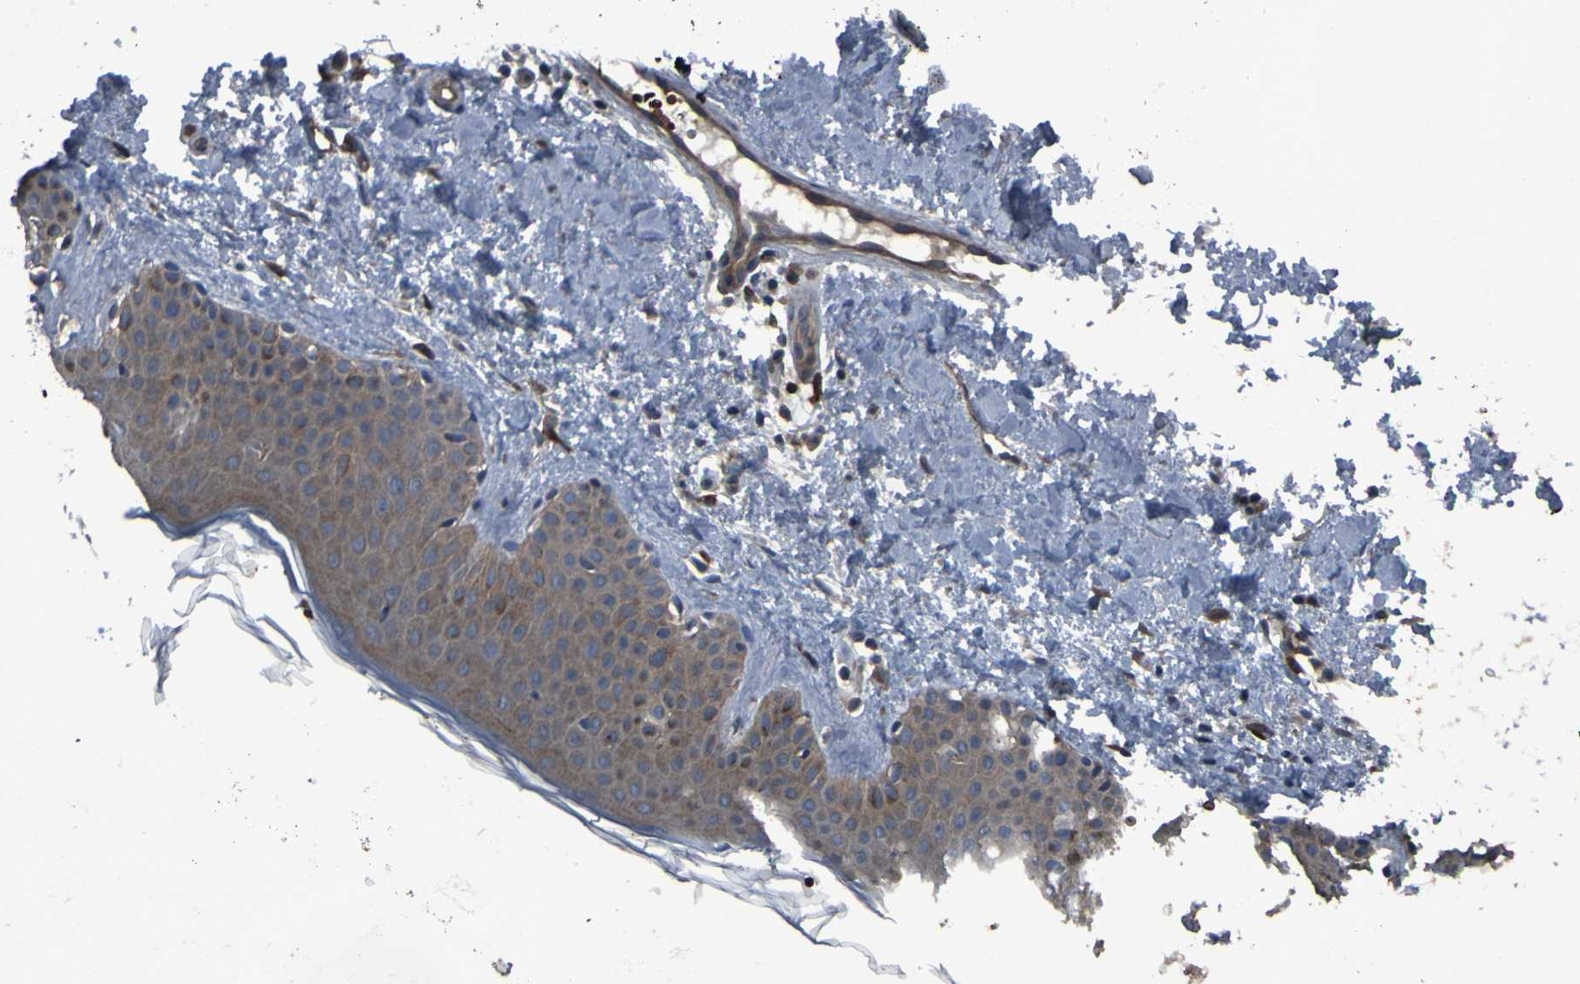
{"staining": {"intensity": "weak", "quantity": "25%-75%", "location": "cytoplasmic/membranous"}, "tissue": "skin", "cell_type": "Fibroblasts", "image_type": "normal", "snomed": [{"axis": "morphology", "description": "Normal tissue, NOS"}, {"axis": "topography", "description": "Skin"}], "caption": "Fibroblasts reveal low levels of weak cytoplasmic/membranous staining in approximately 25%-75% of cells in normal human skin.", "gene": "GRAMD1A", "patient": {"sex": "male", "age": 67}}